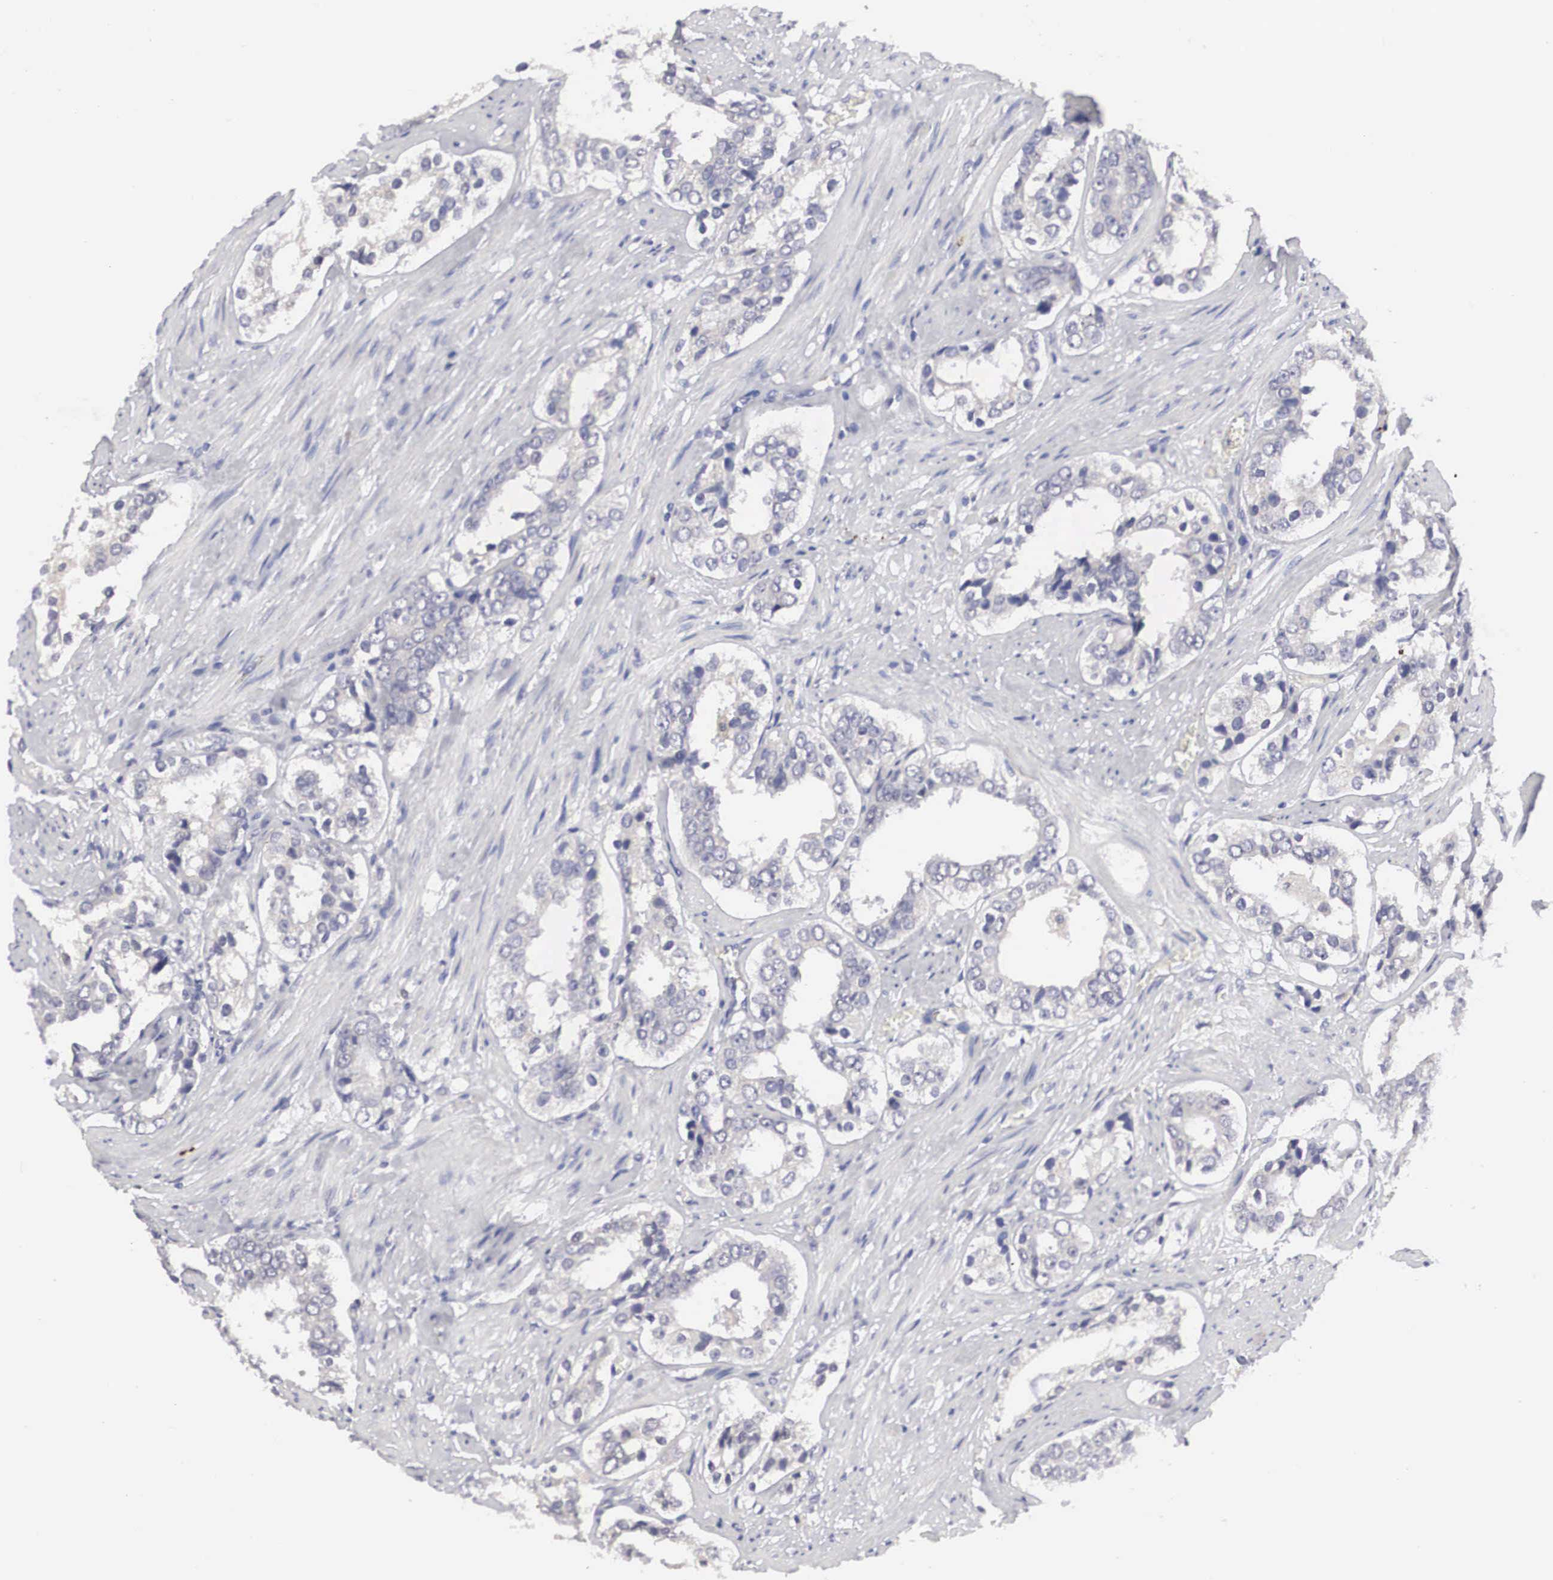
{"staining": {"intensity": "weak", "quantity": "<25%", "location": "cytoplasmic/membranous"}, "tissue": "prostate cancer", "cell_type": "Tumor cells", "image_type": "cancer", "snomed": [{"axis": "morphology", "description": "Adenocarcinoma, Medium grade"}, {"axis": "topography", "description": "Prostate"}], "caption": "An immunohistochemistry histopathology image of prostate medium-grade adenocarcinoma is shown. There is no staining in tumor cells of prostate medium-grade adenocarcinoma.", "gene": "HMOX1", "patient": {"sex": "male", "age": 73}}